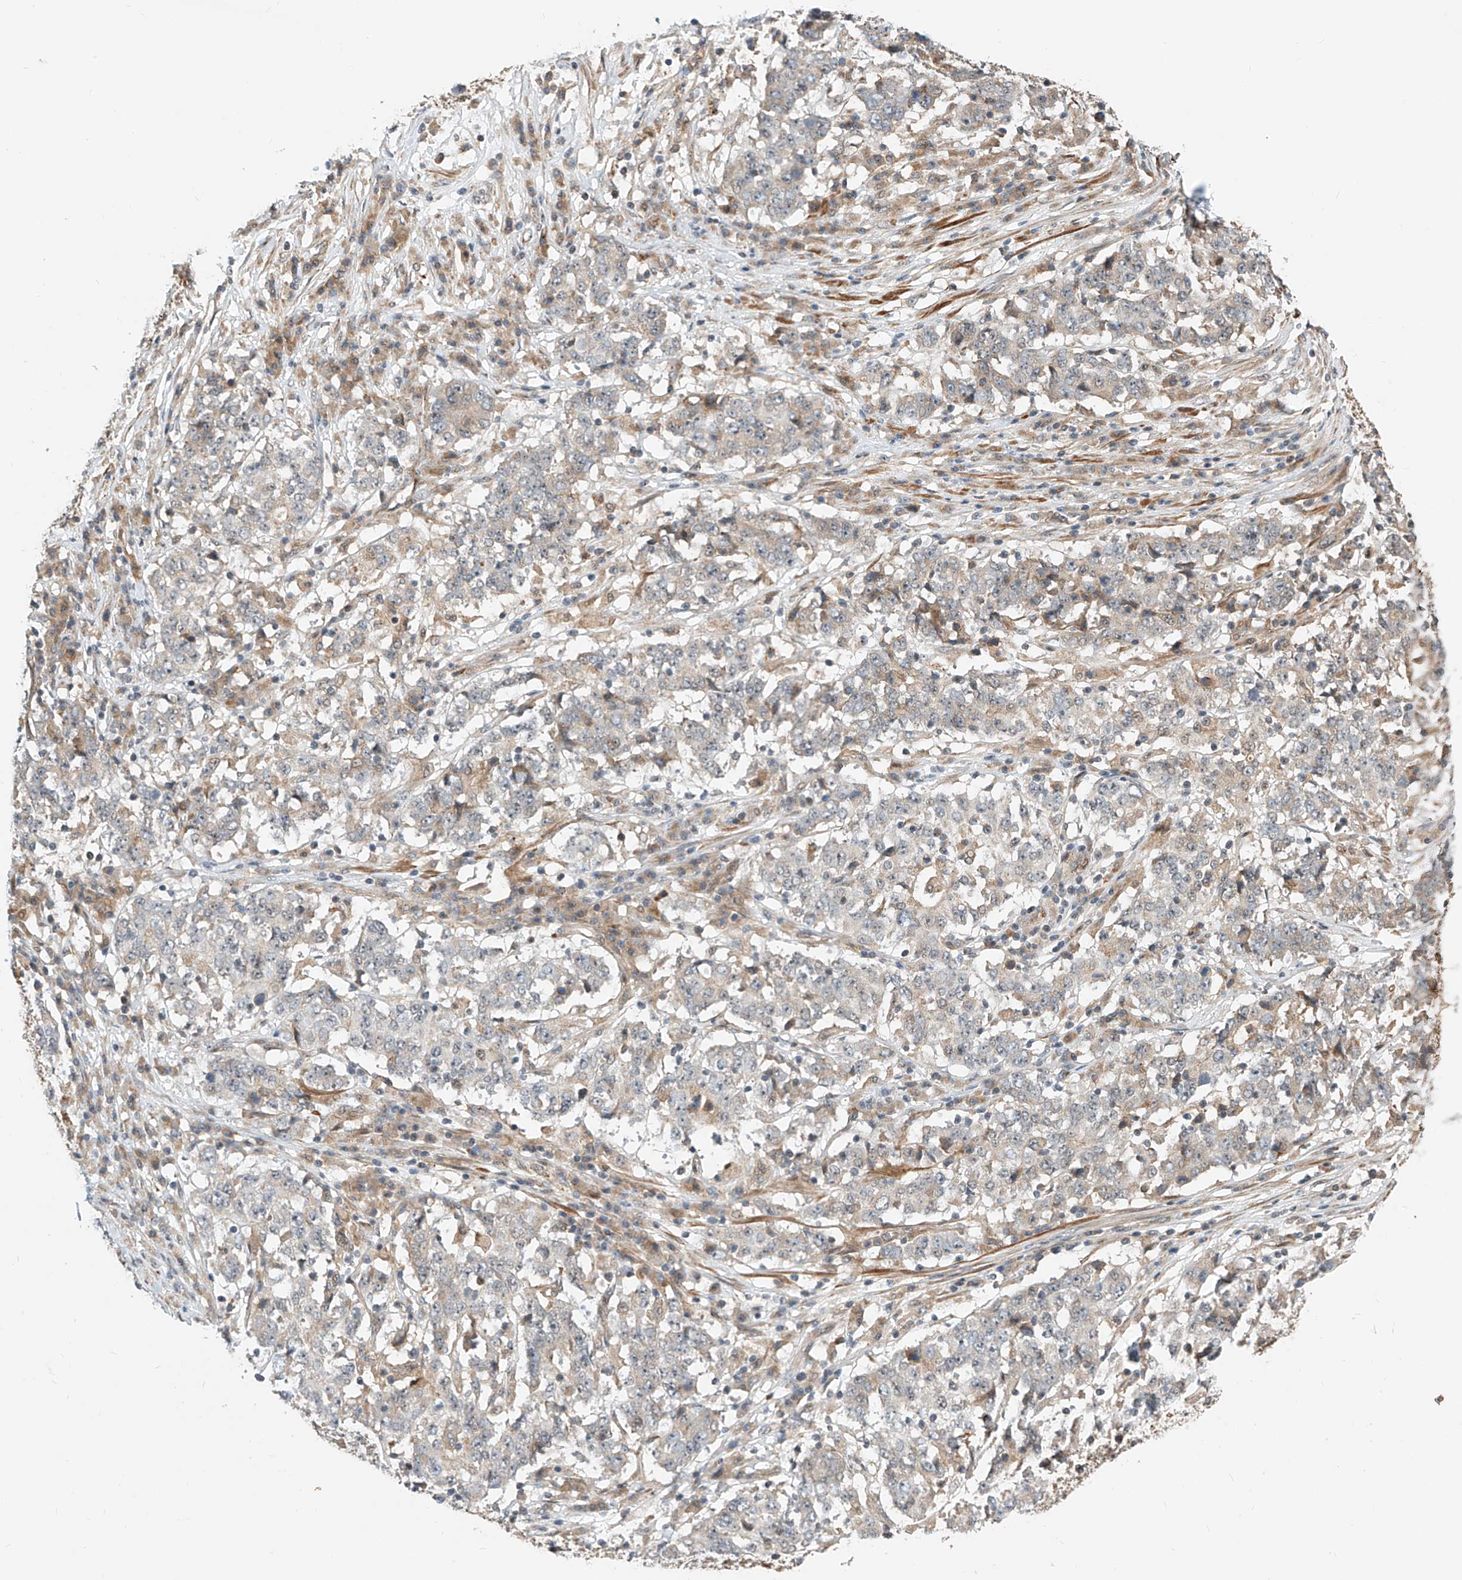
{"staining": {"intensity": "negative", "quantity": "none", "location": "none"}, "tissue": "stomach cancer", "cell_type": "Tumor cells", "image_type": "cancer", "snomed": [{"axis": "morphology", "description": "Adenocarcinoma, NOS"}, {"axis": "topography", "description": "Stomach"}], "caption": "A micrograph of human stomach cancer (adenocarcinoma) is negative for staining in tumor cells.", "gene": "CPAMD8", "patient": {"sex": "male", "age": 59}}